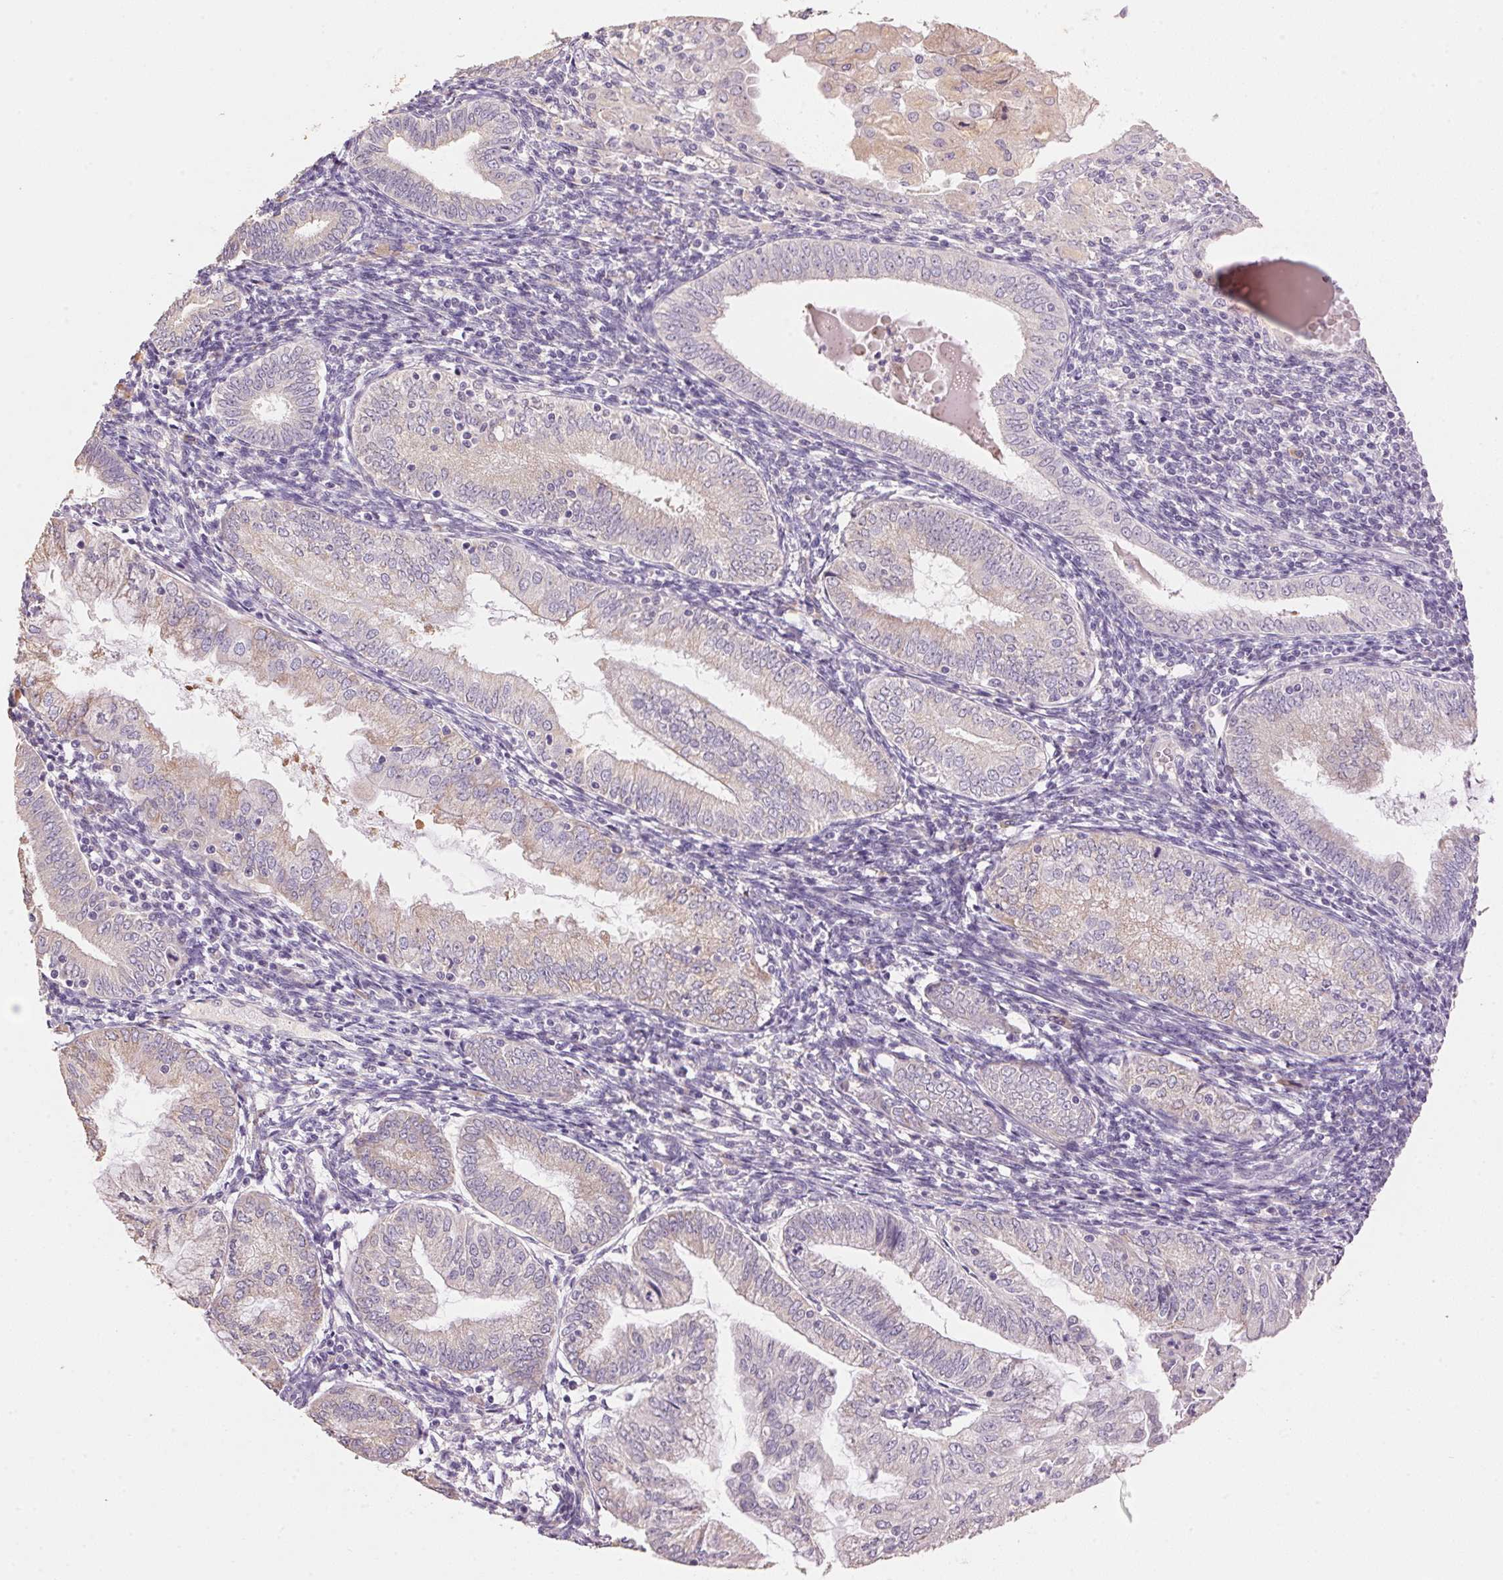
{"staining": {"intensity": "negative", "quantity": "none", "location": "none"}, "tissue": "endometrial cancer", "cell_type": "Tumor cells", "image_type": "cancer", "snomed": [{"axis": "morphology", "description": "Adenocarcinoma, NOS"}, {"axis": "topography", "description": "Endometrium"}], "caption": "This is a image of immunohistochemistry (IHC) staining of endometrial adenocarcinoma, which shows no positivity in tumor cells. (DAB IHC, high magnification).", "gene": "LYZL6", "patient": {"sex": "female", "age": 55}}